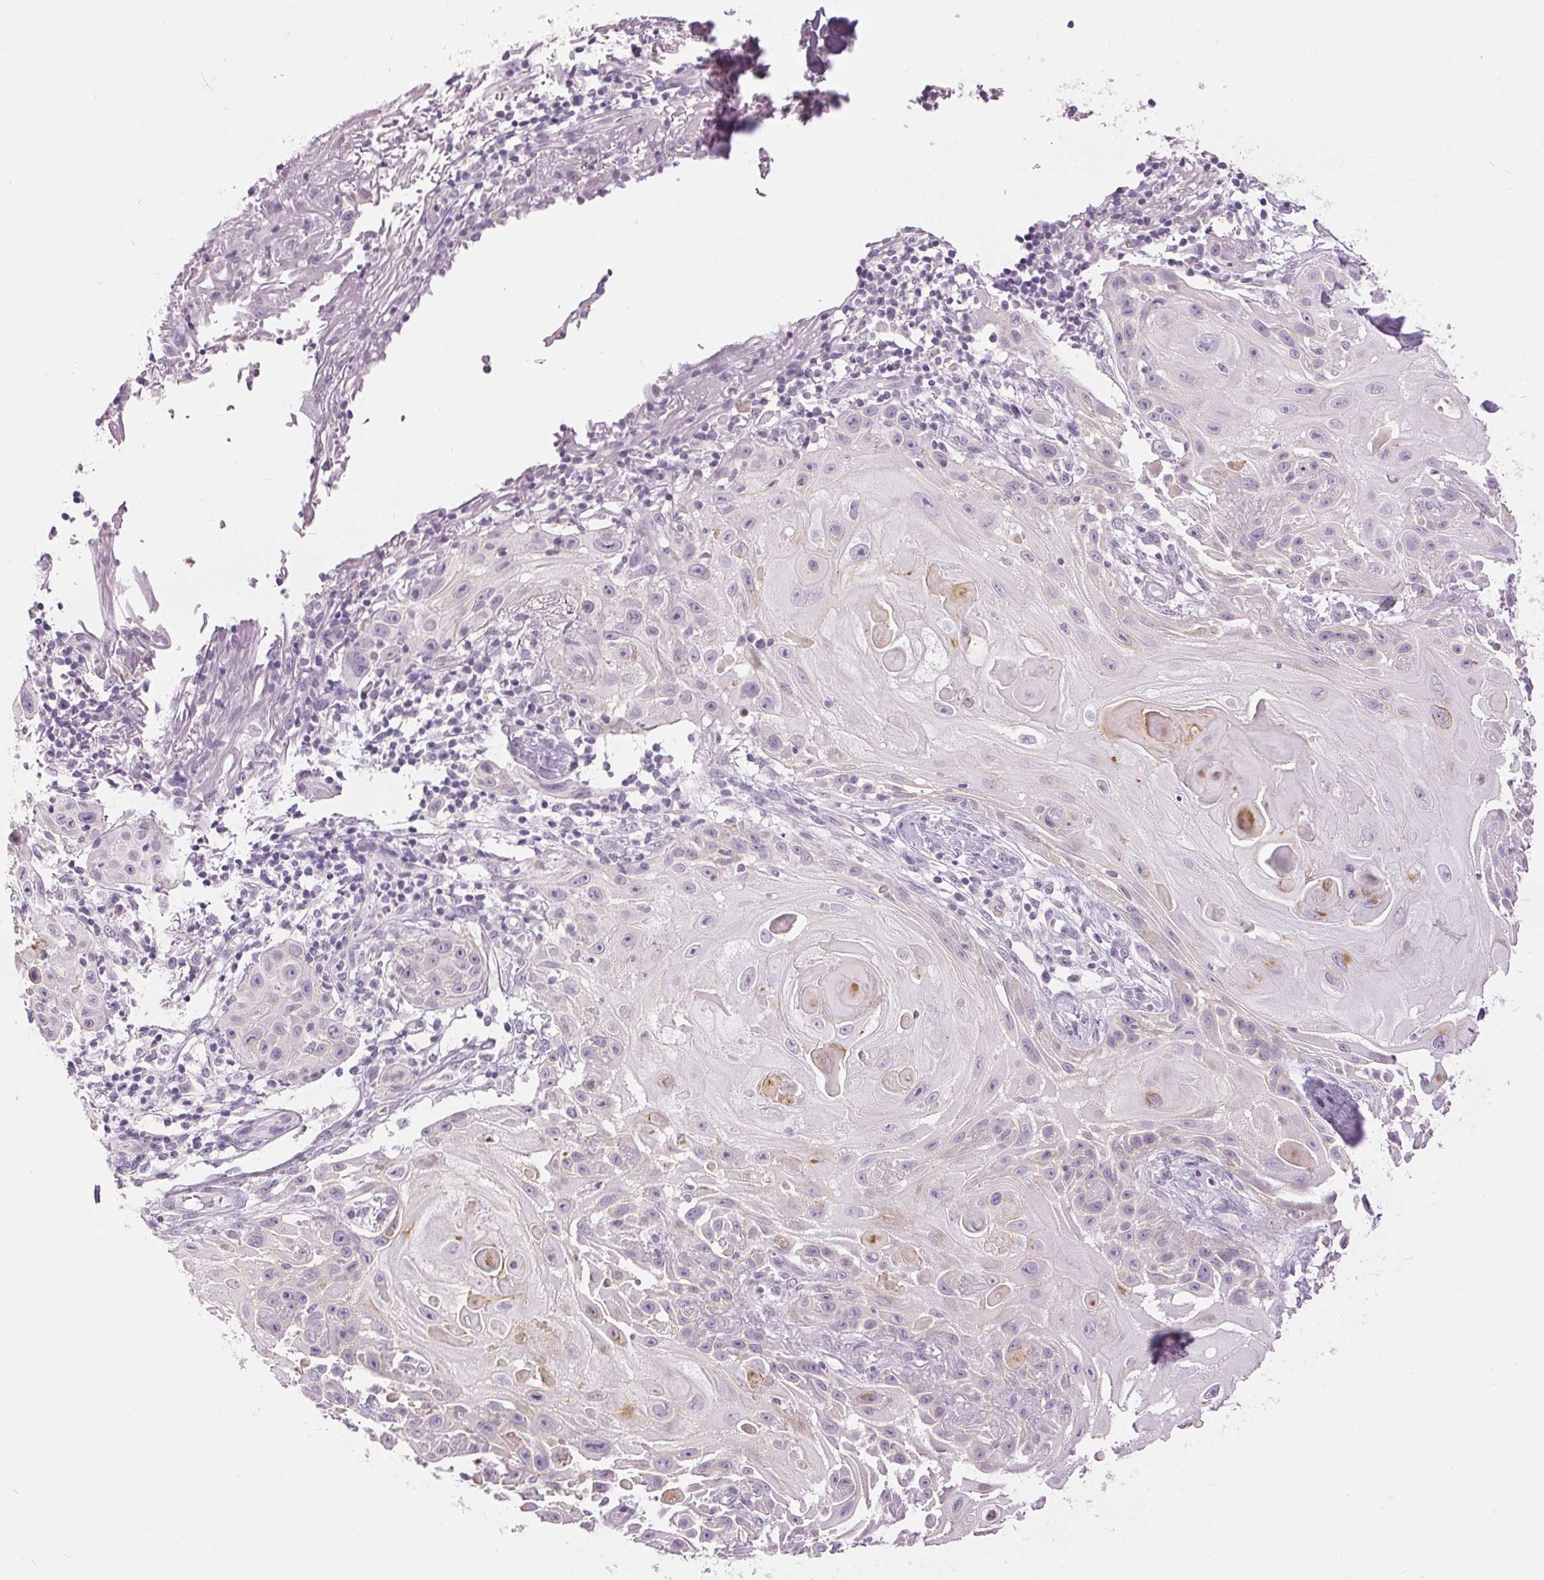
{"staining": {"intensity": "moderate", "quantity": "<25%", "location": "cytoplasmic/membranous"}, "tissue": "skin cancer", "cell_type": "Tumor cells", "image_type": "cancer", "snomed": [{"axis": "morphology", "description": "Squamous cell carcinoma, NOS"}, {"axis": "topography", "description": "Skin"}], "caption": "Immunohistochemical staining of skin cancer (squamous cell carcinoma) shows low levels of moderate cytoplasmic/membranous protein staining in approximately <25% of tumor cells.", "gene": "DSG3", "patient": {"sex": "female", "age": 91}}